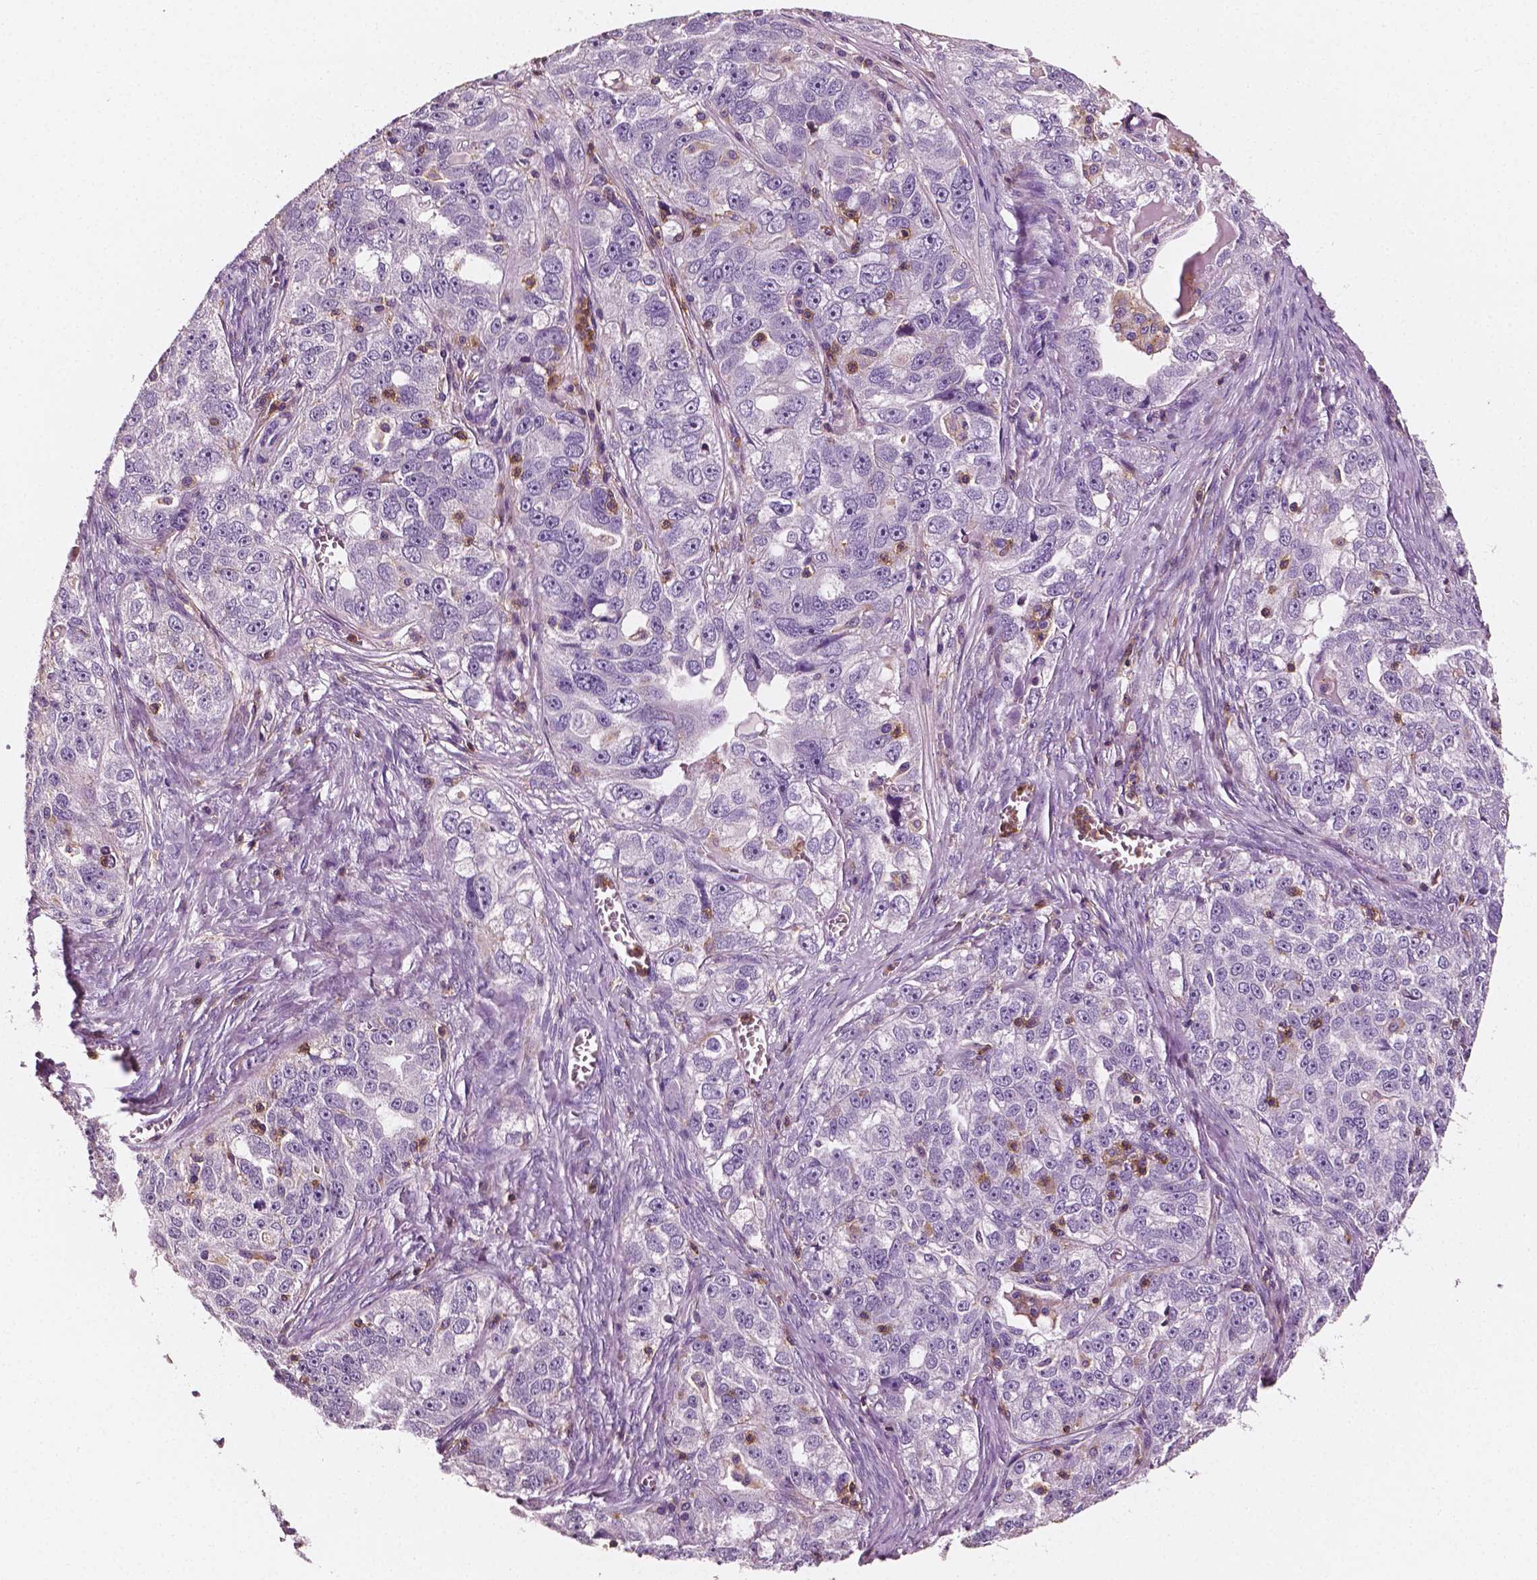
{"staining": {"intensity": "negative", "quantity": "none", "location": "none"}, "tissue": "ovarian cancer", "cell_type": "Tumor cells", "image_type": "cancer", "snomed": [{"axis": "morphology", "description": "Cystadenocarcinoma, serous, NOS"}, {"axis": "topography", "description": "Ovary"}], "caption": "A micrograph of ovarian cancer (serous cystadenocarcinoma) stained for a protein displays no brown staining in tumor cells.", "gene": "PTPRC", "patient": {"sex": "female", "age": 51}}